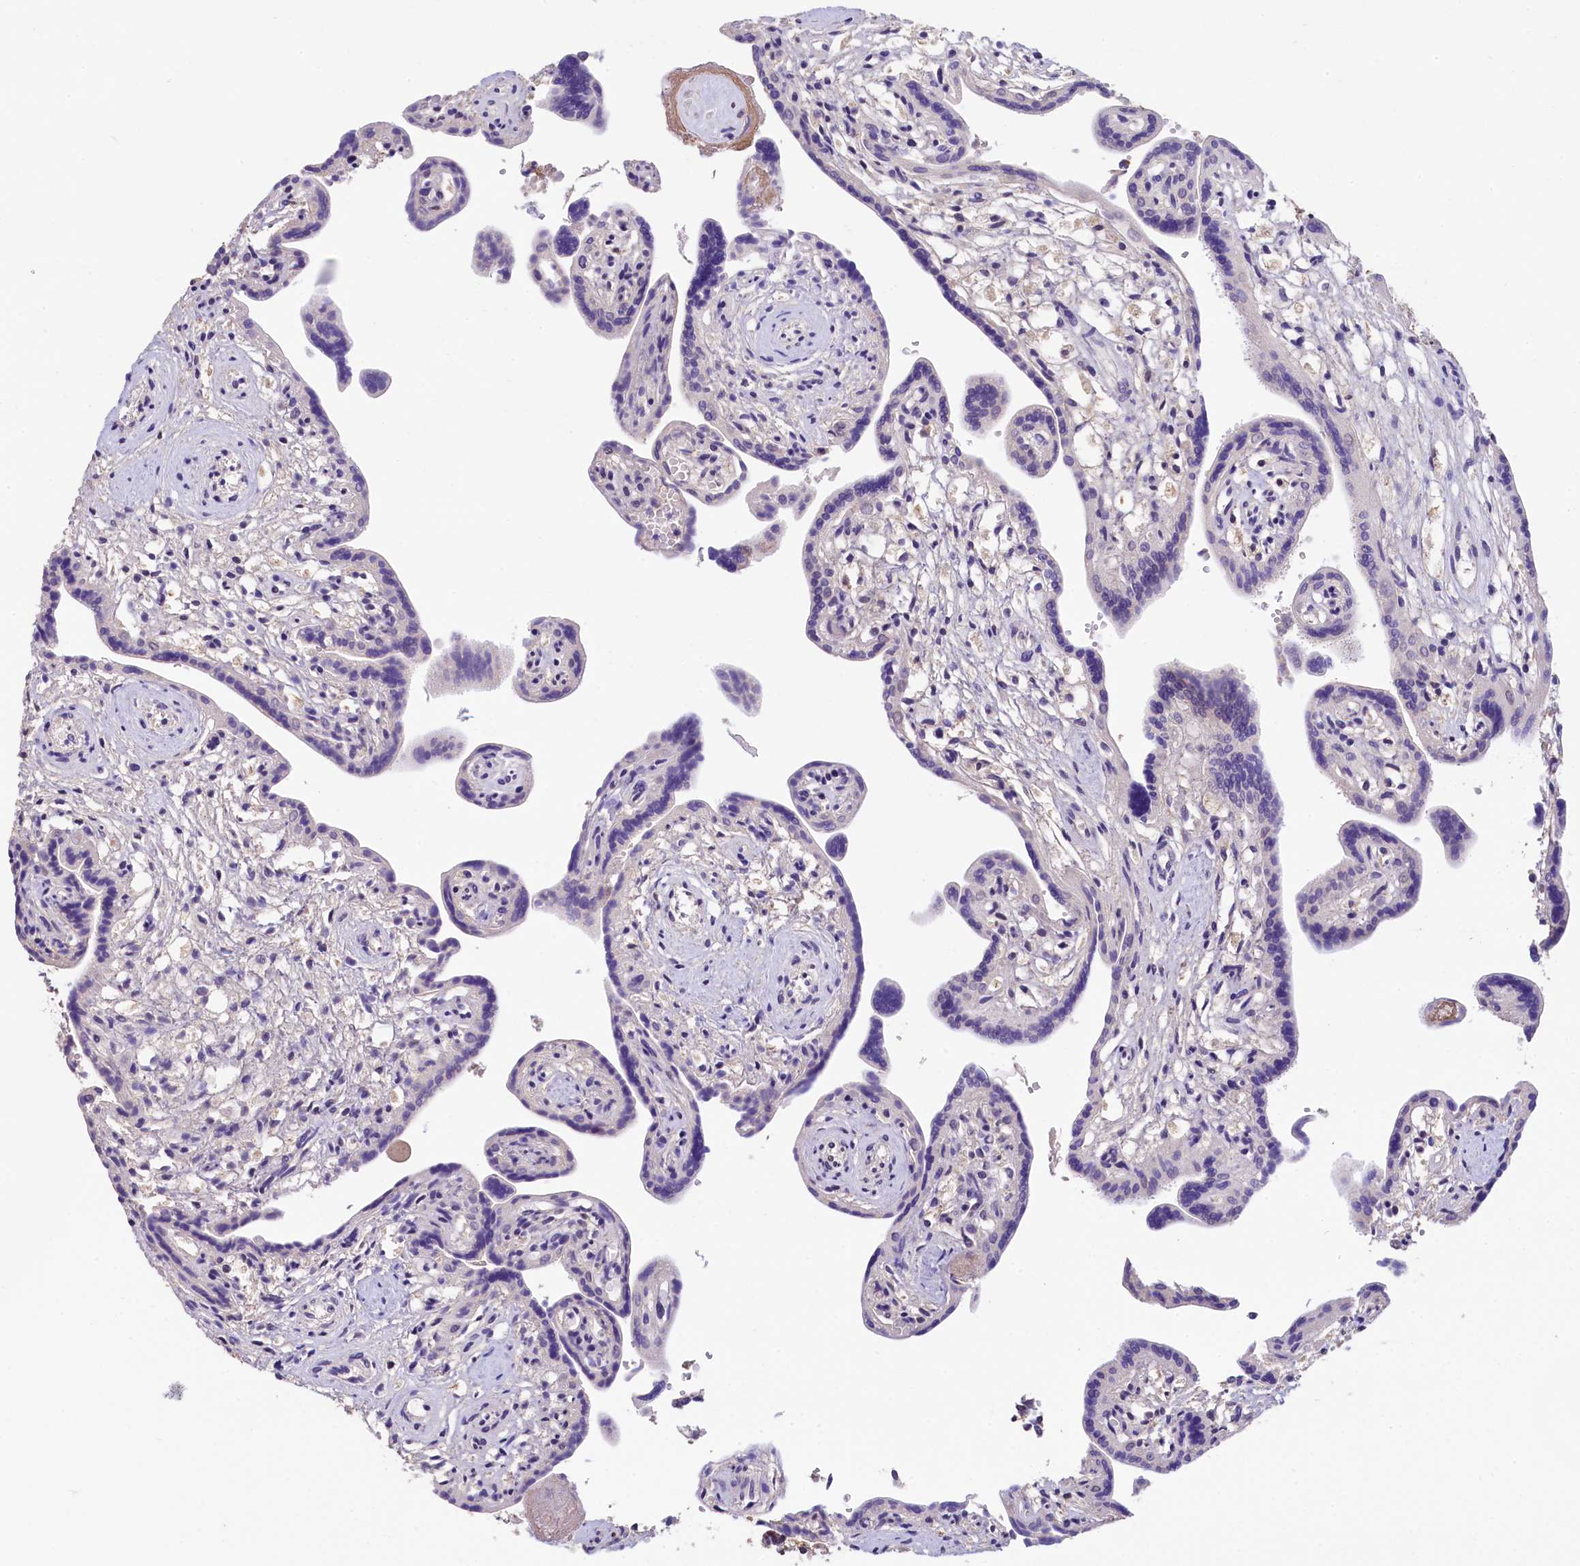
{"staining": {"intensity": "moderate", "quantity": "25%-75%", "location": "nuclear"}, "tissue": "placenta", "cell_type": "Trophoblastic cells", "image_type": "normal", "snomed": [{"axis": "morphology", "description": "Normal tissue, NOS"}, {"axis": "topography", "description": "Placenta"}], "caption": "Placenta was stained to show a protein in brown. There is medium levels of moderate nuclear staining in about 25%-75% of trophoblastic cells. The protein is stained brown, and the nuclei are stained in blue (DAB IHC with brightfield microscopy, high magnification).", "gene": "HECTD4", "patient": {"sex": "female", "age": 37}}